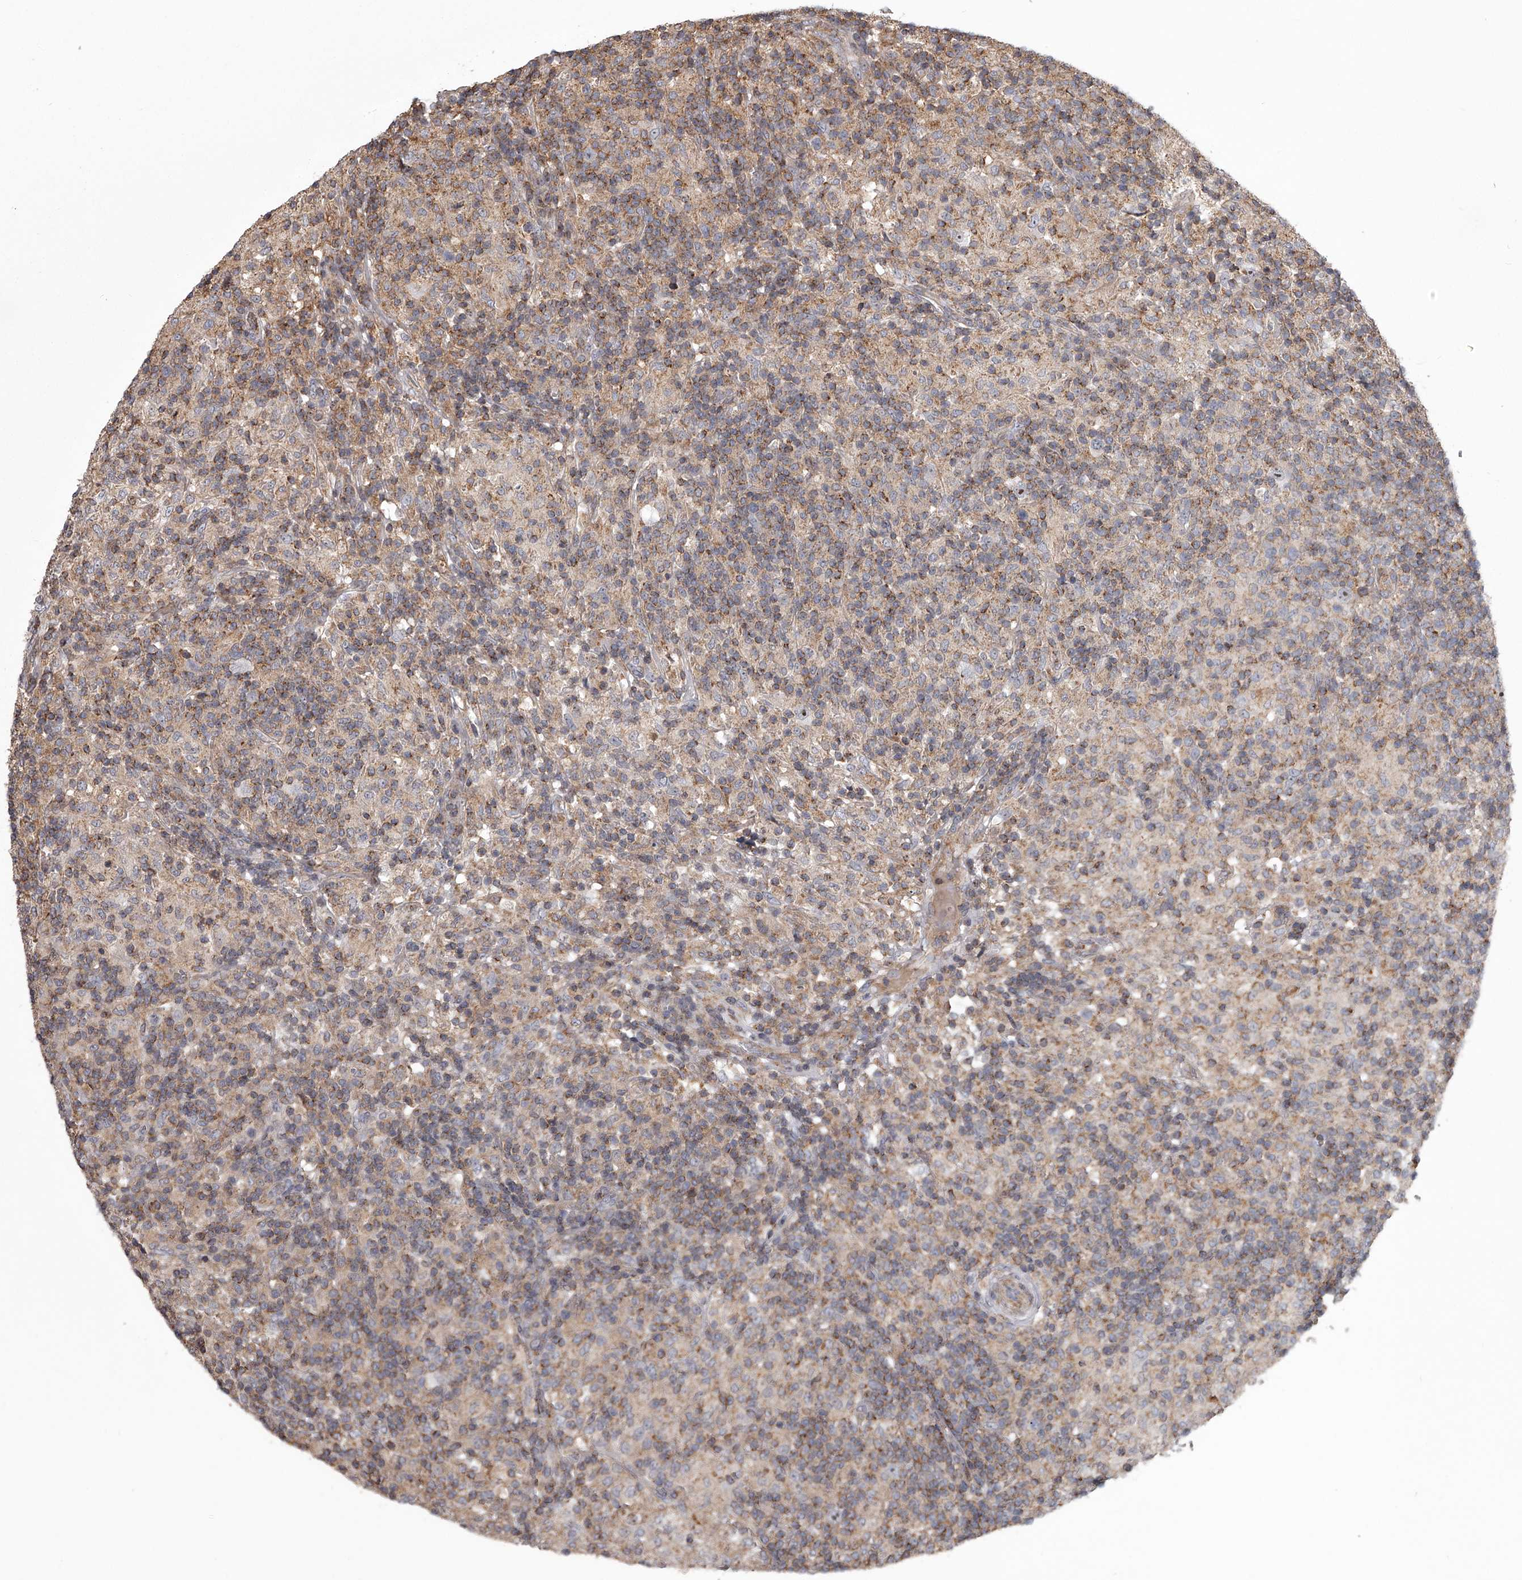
{"staining": {"intensity": "weak", "quantity": "<25%", "location": "nuclear"}, "tissue": "lymphoma", "cell_type": "Tumor cells", "image_type": "cancer", "snomed": [{"axis": "morphology", "description": "Hodgkin's disease, NOS"}, {"axis": "topography", "description": "Lymph node"}], "caption": "Image shows no protein staining in tumor cells of lymphoma tissue.", "gene": "RRP36", "patient": {"sex": "male", "age": 70}}